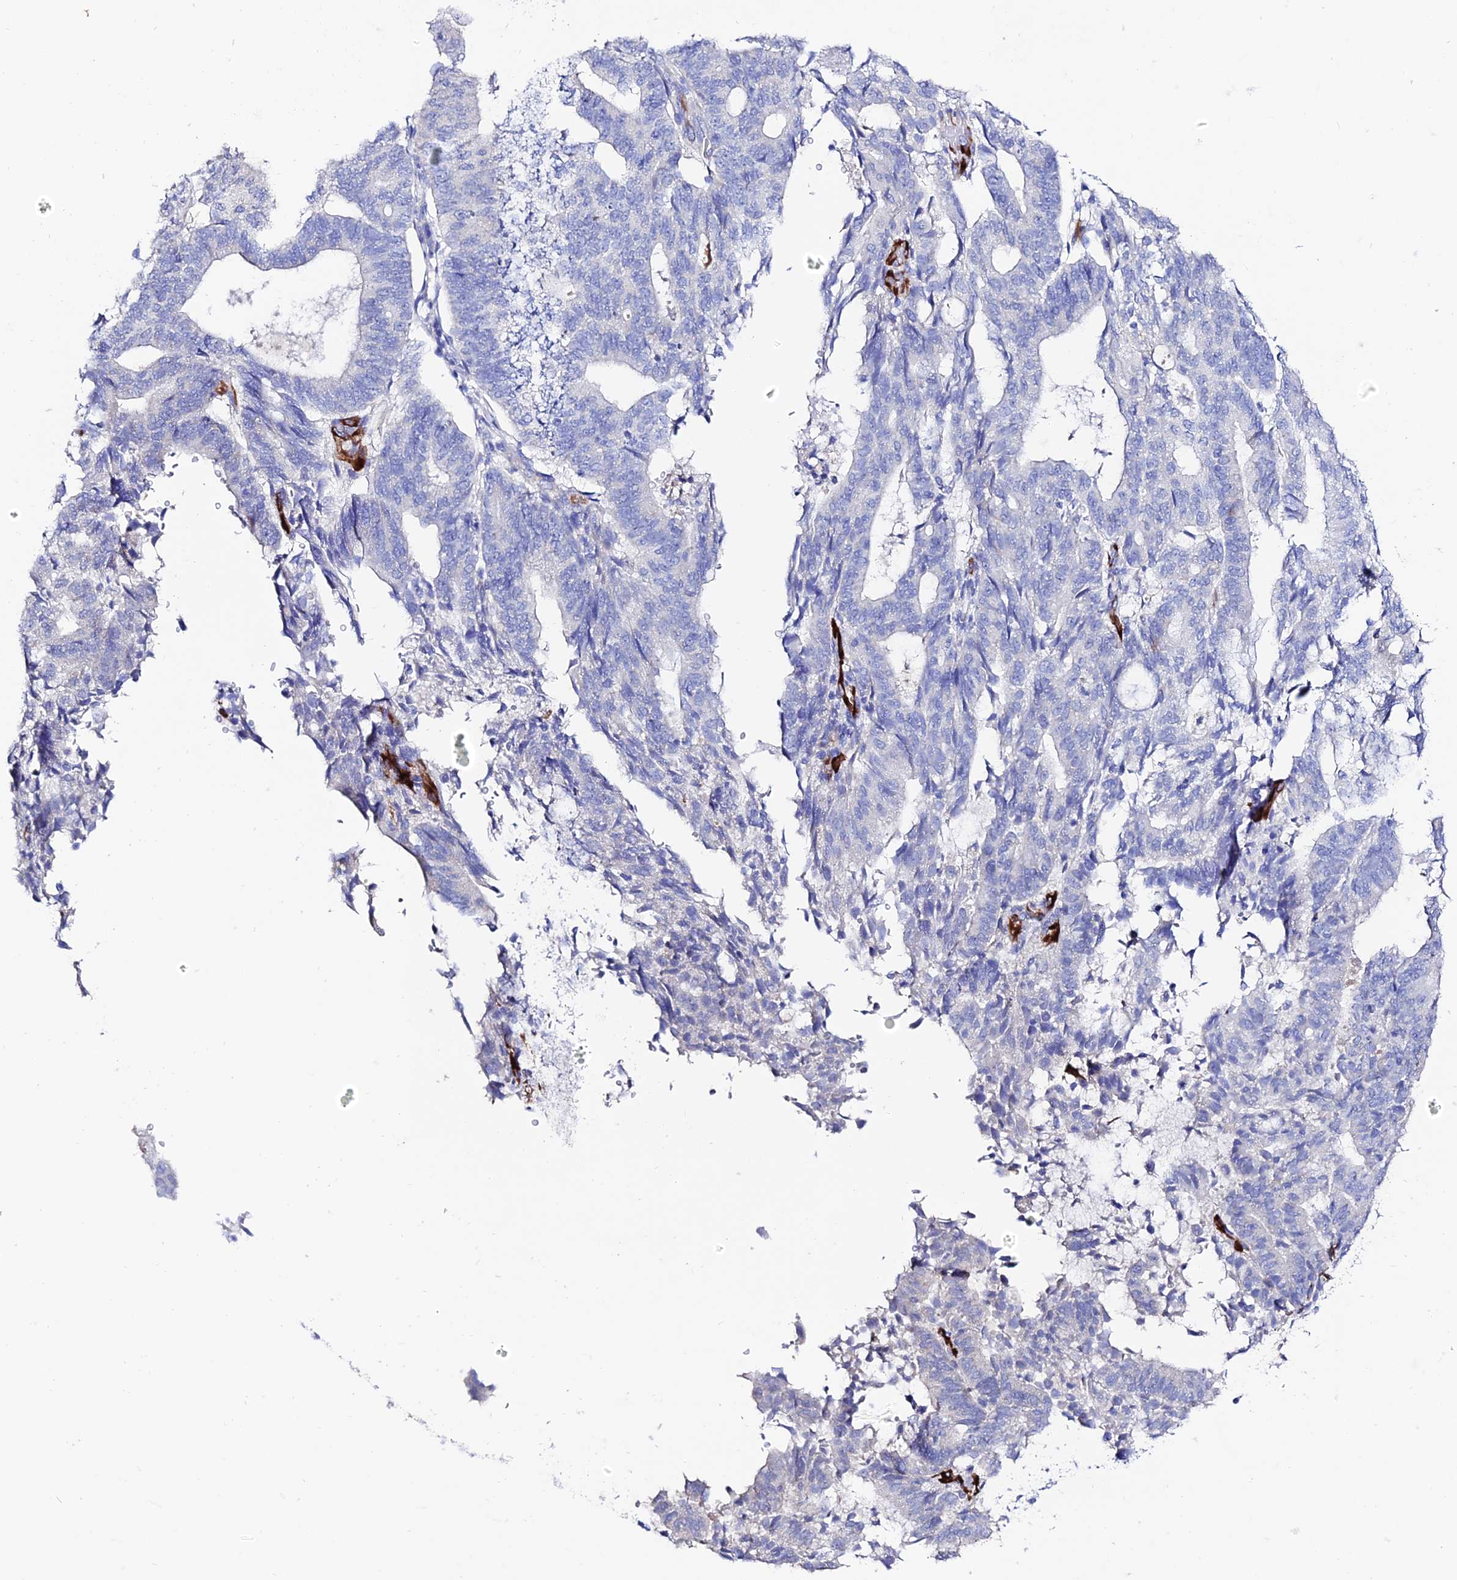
{"staining": {"intensity": "negative", "quantity": "none", "location": "none"}, "tissue": "endometrial cancer", "cell_type": "Tumor cells", "image_type": "cancer", "snomed": [{"axis": "morphology", "description": "Adenocarcinoma, NOS"}, {"axis": "topography", "description": "Endometrium"}], "caption": "DAB (3,3'-diaminobenzidine) immunohistochemical staining of human adenocarcinoma (endometrial) demonstrates no significant staining in tumor cells. (Stains: DAB (3,3'-diaminobenzidine) immunohistochemistry with hematoxylin counter stain, Microscopy: brightfield microscopy at high magnification).", "gene": "ESM1", "patient": {"sex": "female", "age": 70}}